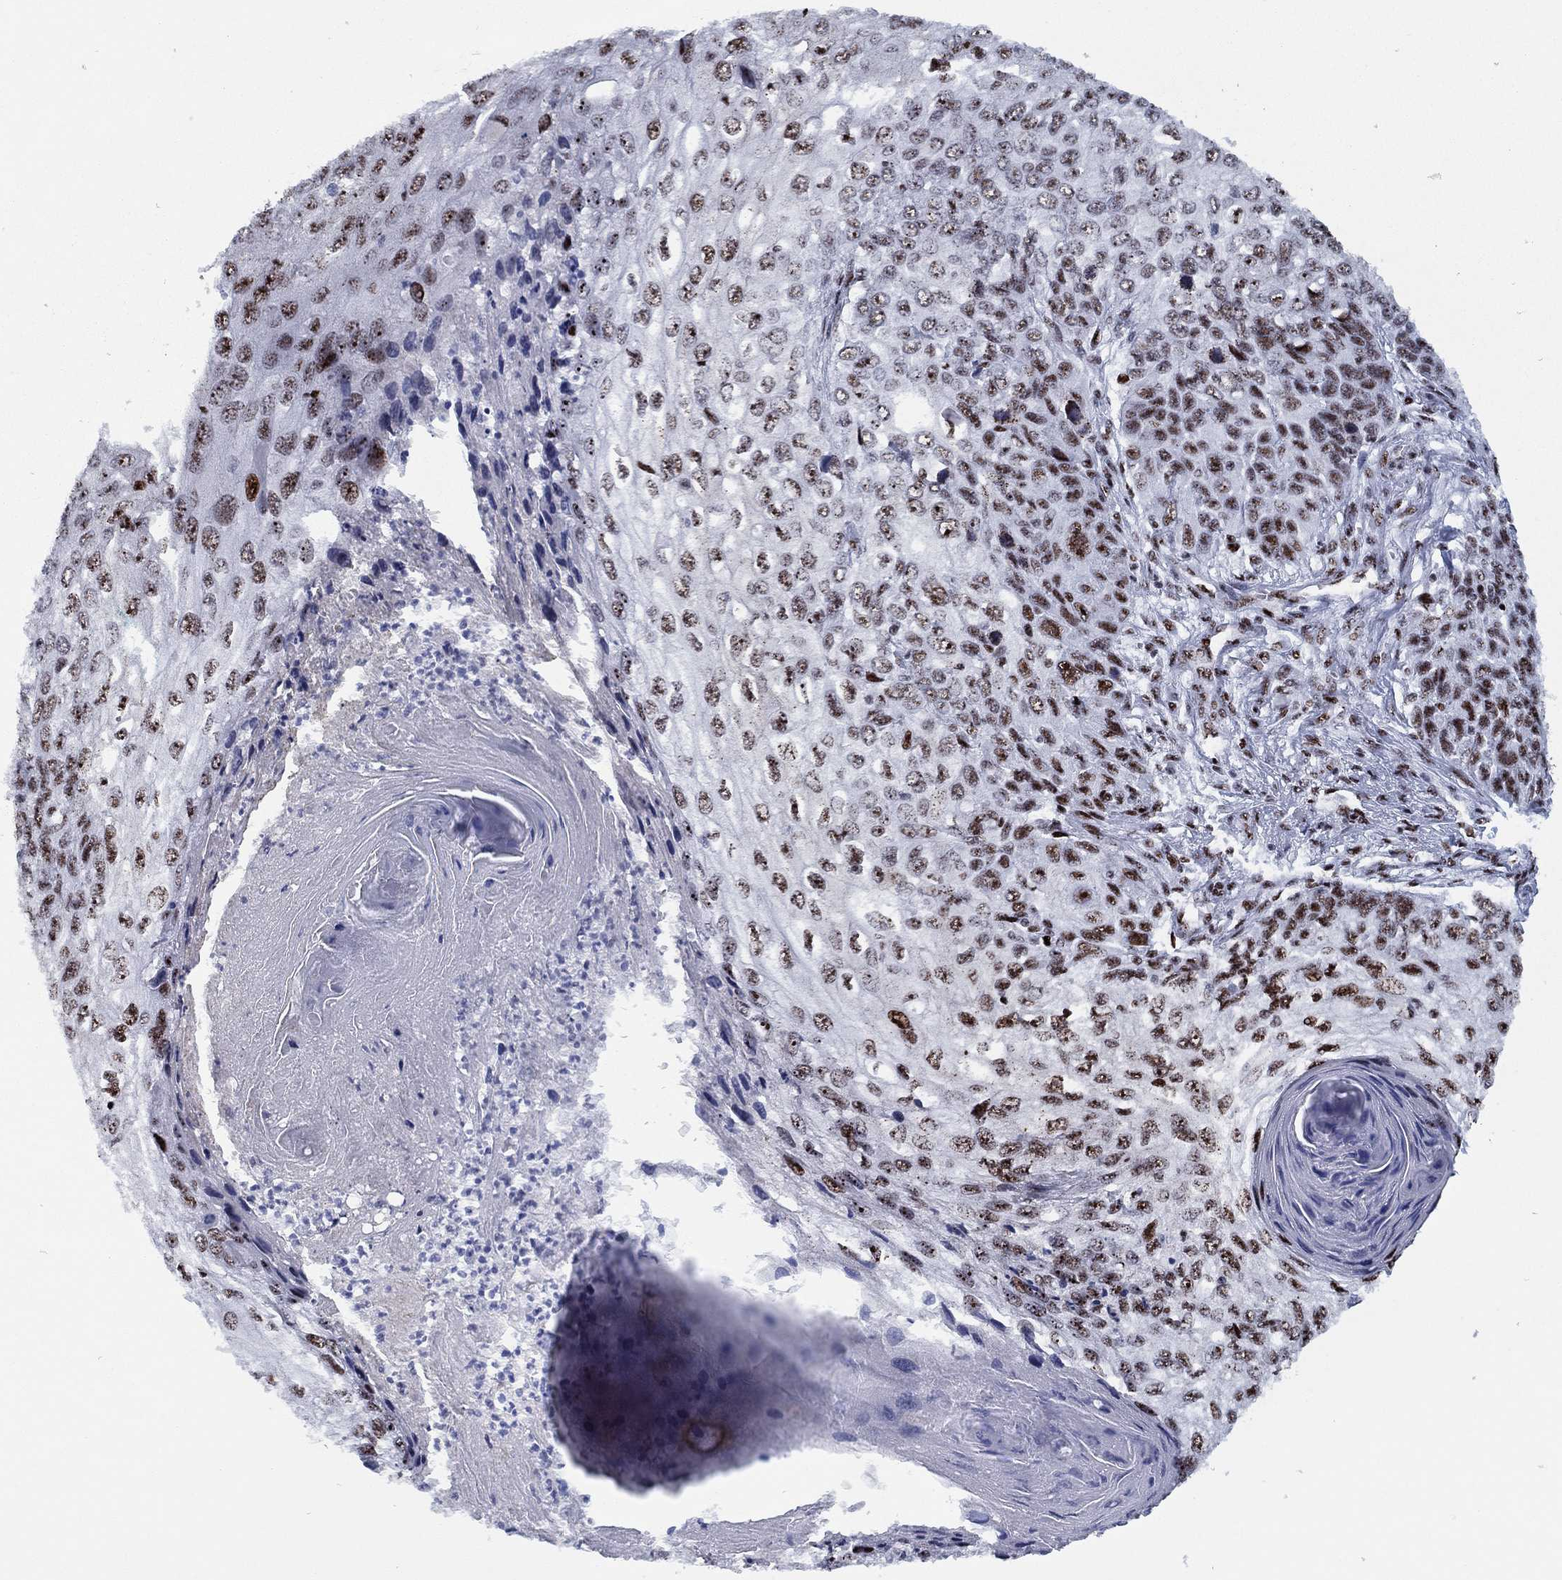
{"staining": {"intensity": "strong", "quantity": "25%-75%", "location": "nuclear"}, "tissue": "skin cancer", "cell_type": "Tumor cells", "image_type": "cancer", "snomed": [{"axis": "morphology", "description": "Squamous cell carcinoma, NOS"}, {"axis": "topography", "description": "Skin"}], "caption": "About 25%-75% of tumor cells in skin squamous cell carcinoma show strong nuclear protein expression as visualized by brown immunohistochemical staining.", "gene": "CYB561D2", "patient": {"sex": "male", "age": 92}}